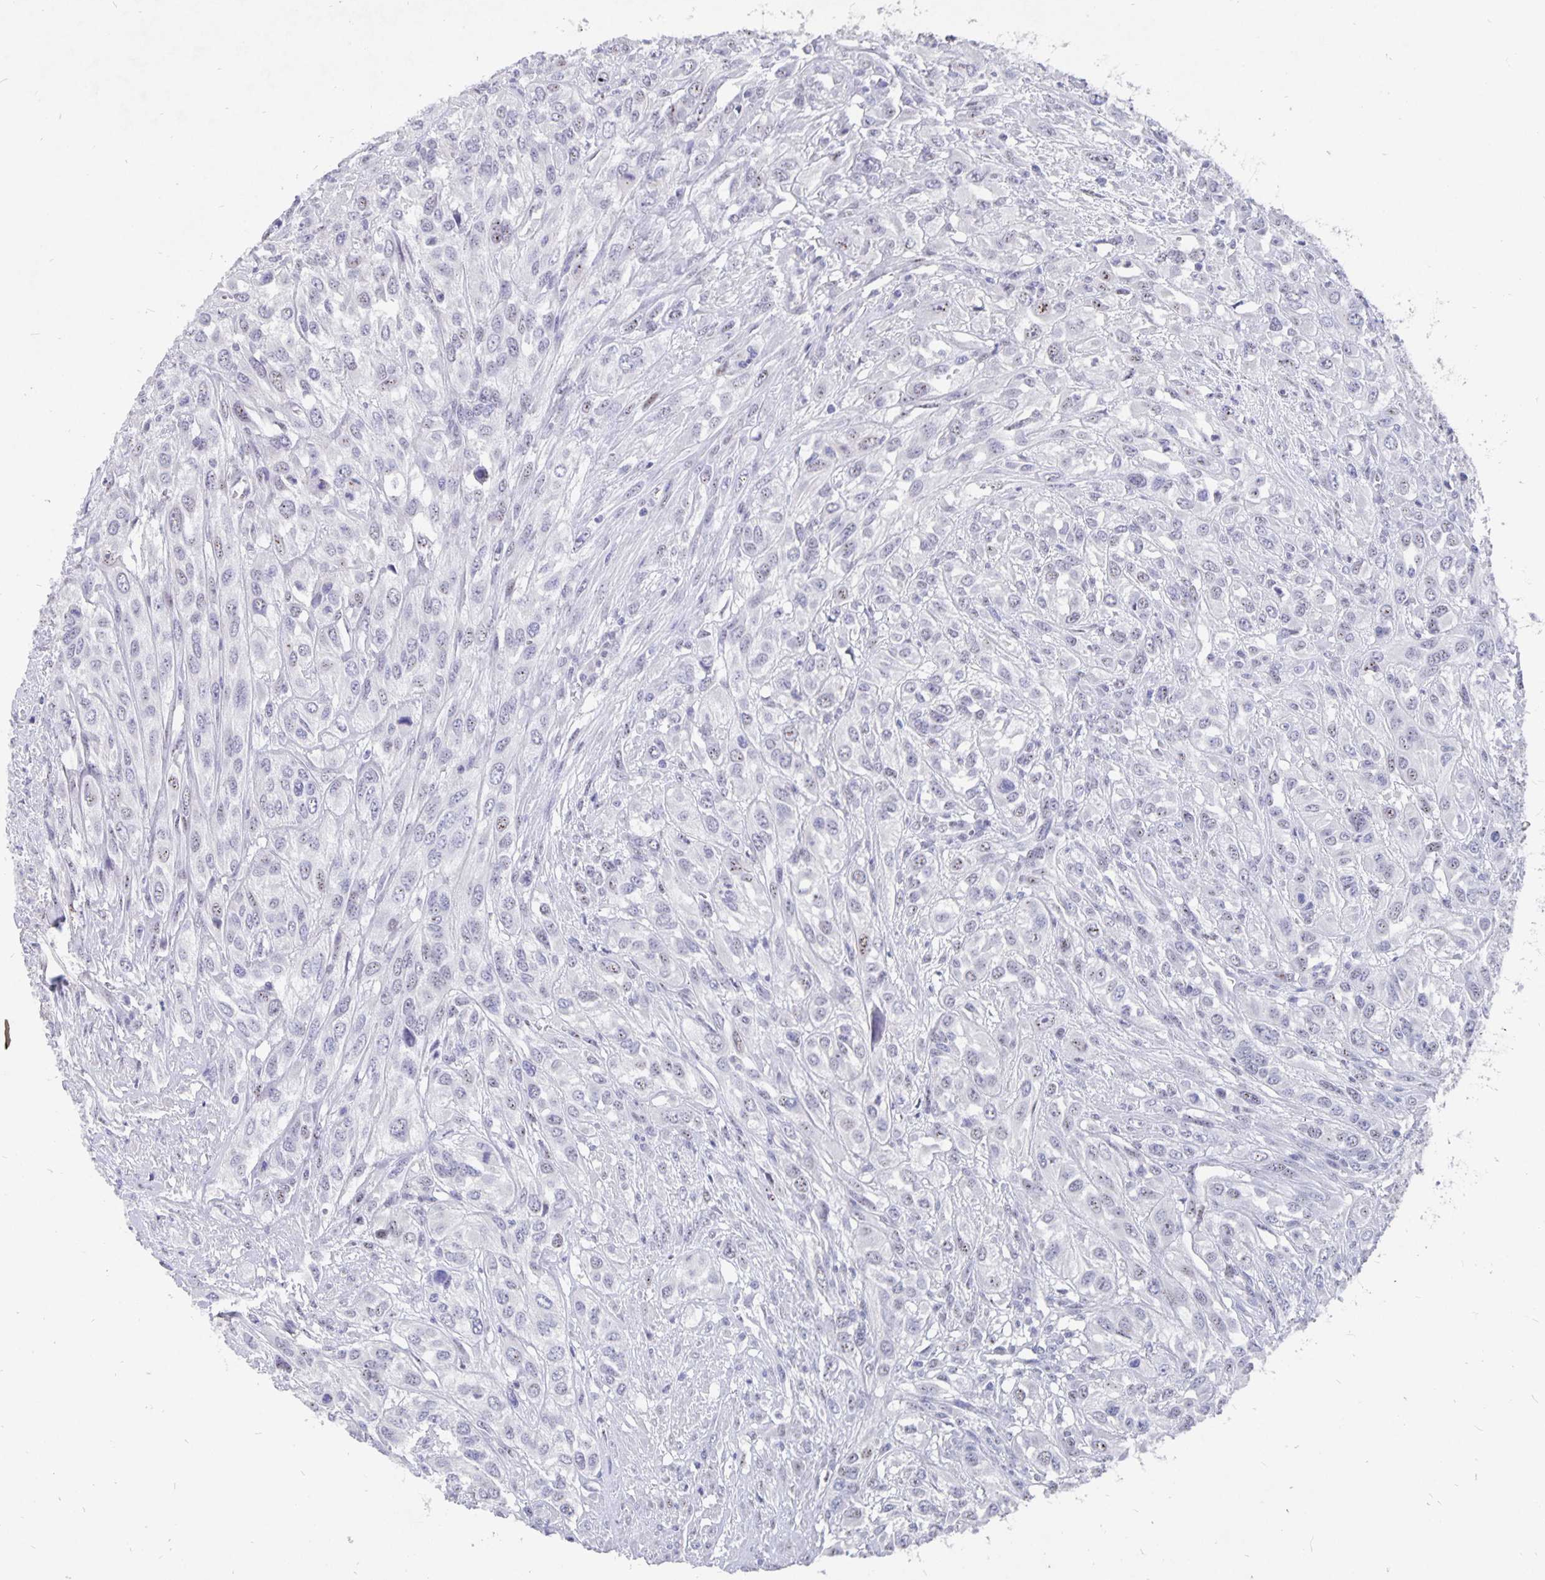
{"staining": {"intensity": "negative", "quantity": "none", "location": "none"}, "tissue": "urothelial cancer", "cell_type": "Tumor cells", "image_type": "cancer", "snomed": [{"axis": "morphology", "description": "Urothelial carcinoma, High grade"}, {"axis": "topography", "description": "Urinary bladder"}], "caption": "Immunohistochemical staining of human urothelial cancer reveals no significant expression in tumor cells.", "gene": "SMOC1", "patient": {"sex": "male", "age": 67}}